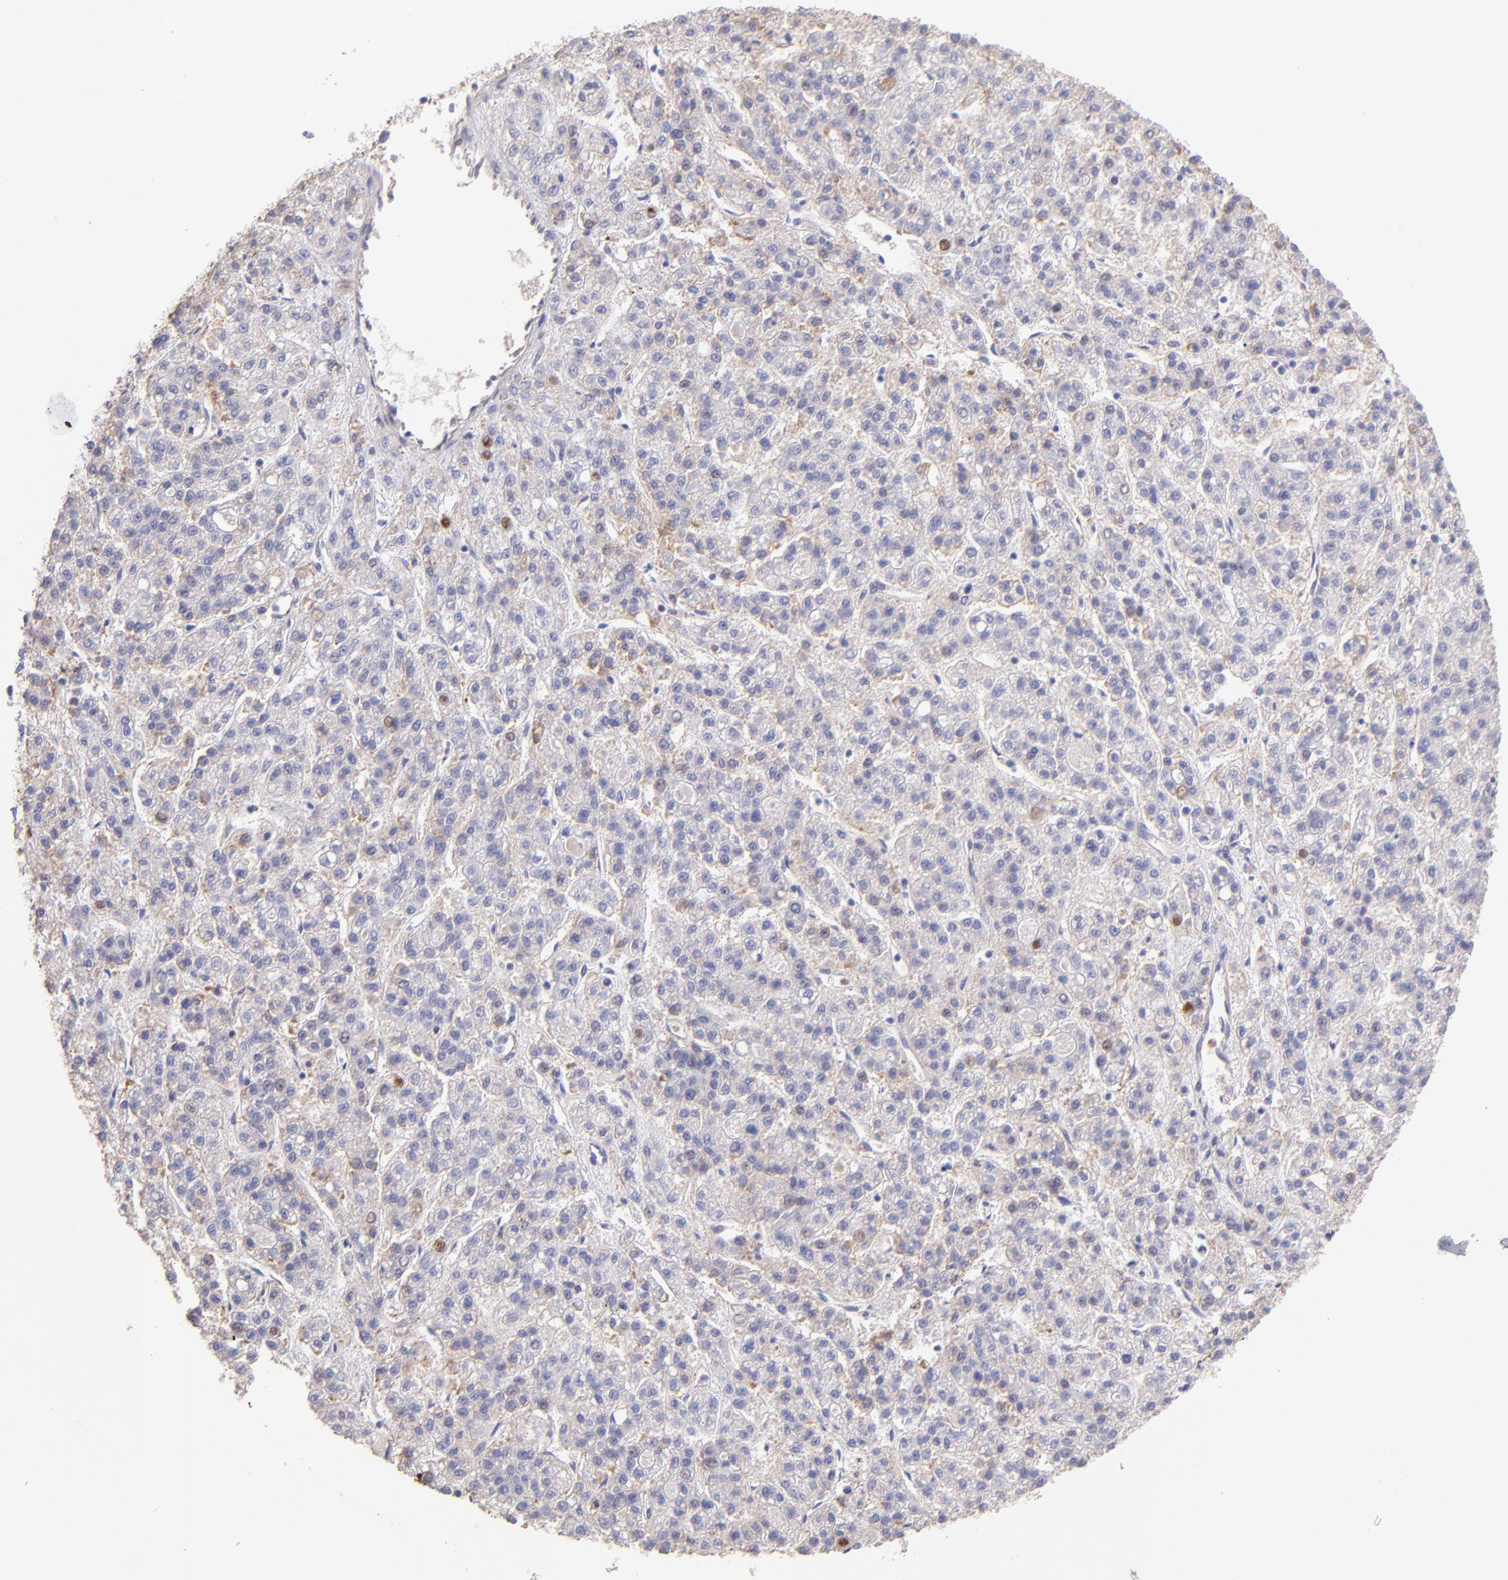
{"staining": {"intensity": "weak", "quantity": ">75%", "location": "cytoplasmic/membranous"}, "tissue": "liver cancer", "cell_type": "Tumor cells", "image_type": "cancer", "snomed": [{"axis": "morphology", "description": "Carcinoma, Hepatocellular, NOS"}, {"axis": "topography", "description": "Liver"}], "caption": "Weak cytoplasmic/membranous staining for a protein is seen in approximately >75% of tumor cells of hepatocellular carcinoma (liver) using immunohistochemistry.", "gene": "PREX1", "patient": {"sex": "male", "age": 70}}